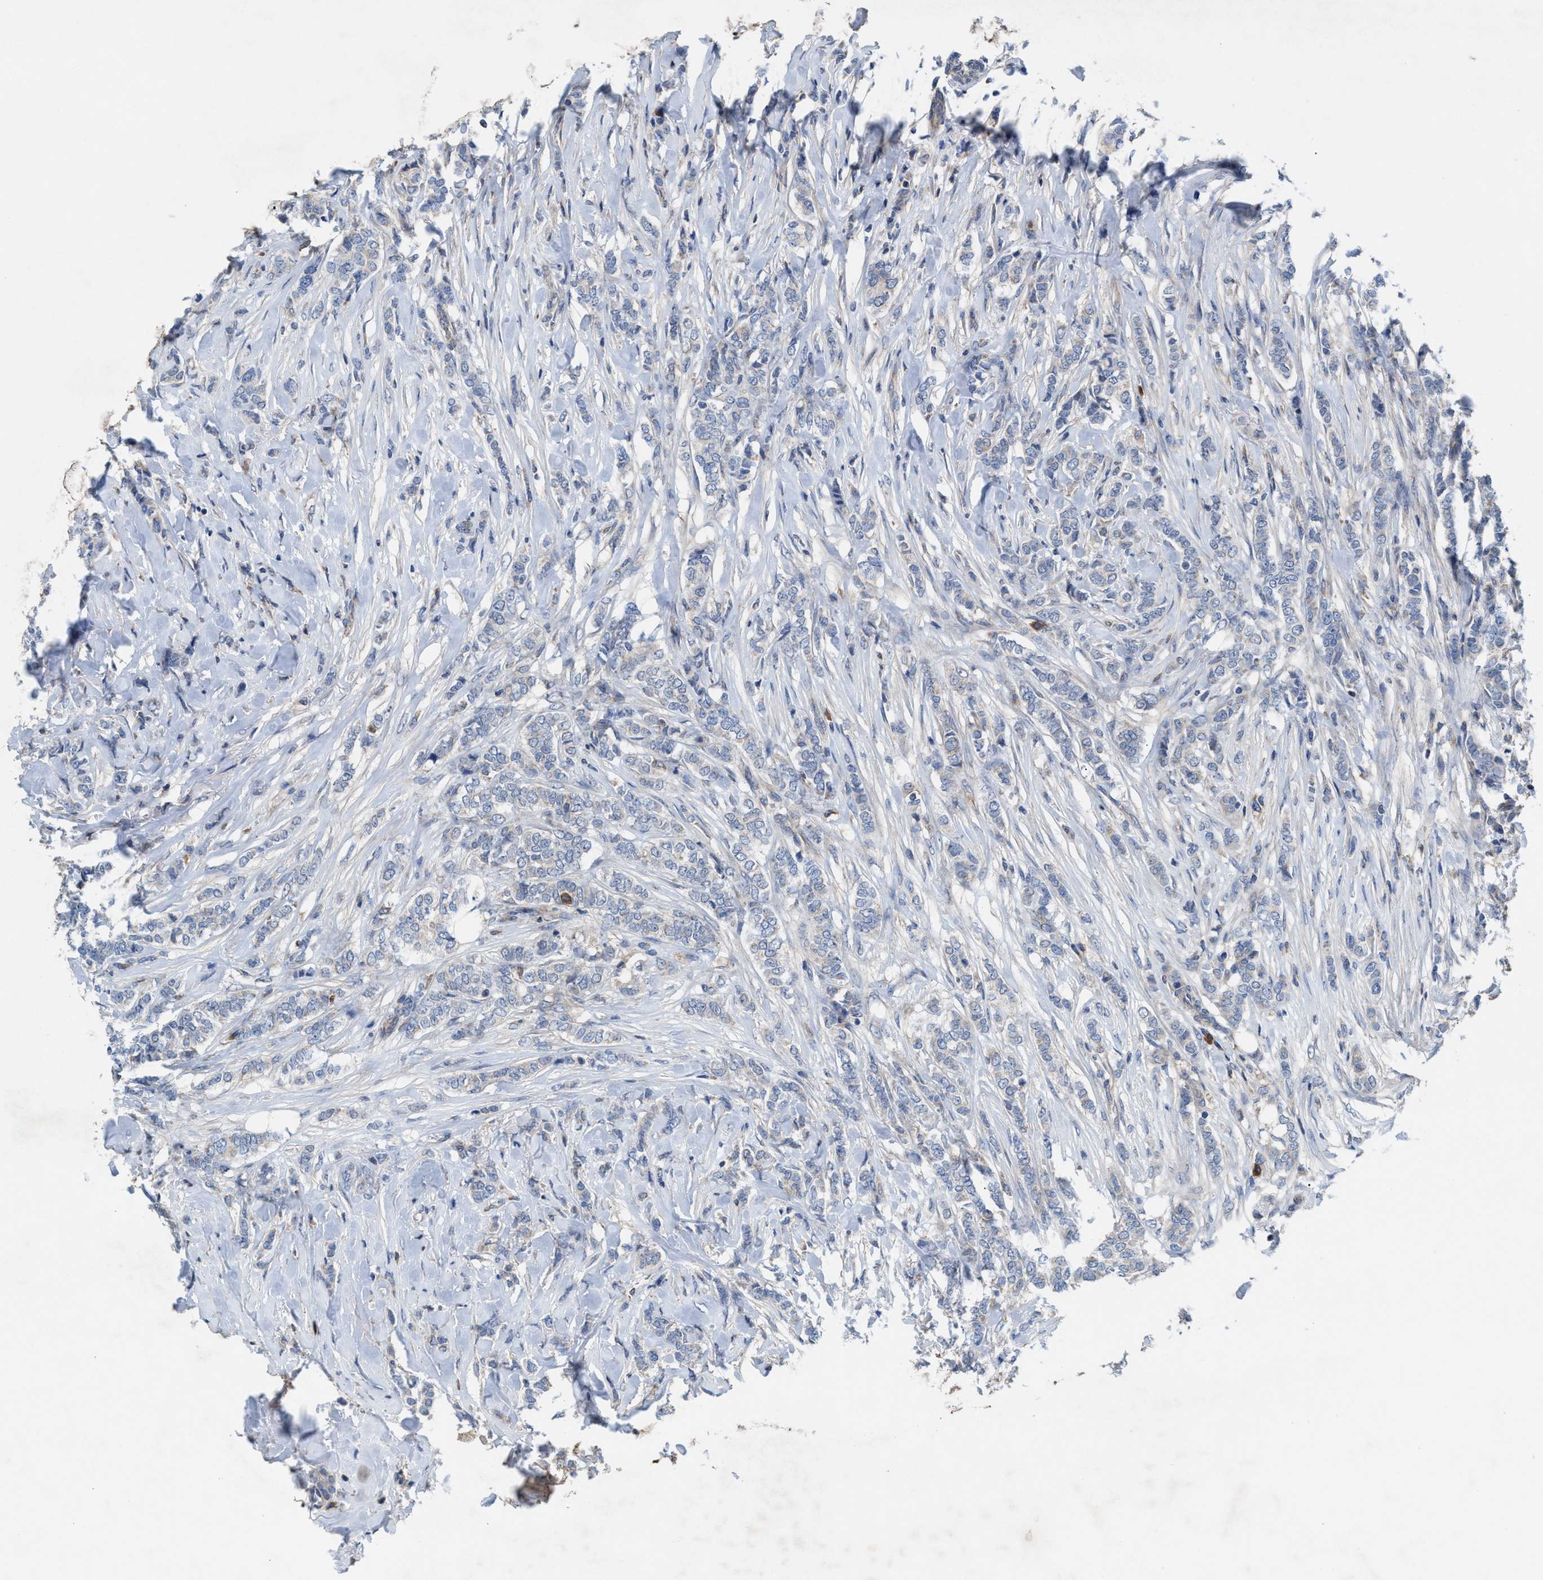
{"staining": {"intensity": "negative", "quantity": "none", "location": "none"}, "tissue": "breast cancer", "cell_type": "Tumor cells", "image_type": "cancer", "snomed": [{"axis": "morphology", "description": "Lobular carcinoma"}, {"axis": "topography", "description": "Skin"}, {"axis": "topography", "description": "Breast"}], "caption": "The photomicrograph demonstrates no staining of tumor cells in breast cancer. (DAB IHC with hematoxylin counter stain).", "gene": "MRM1", "patient": {"sex": "female", "age": 46}}